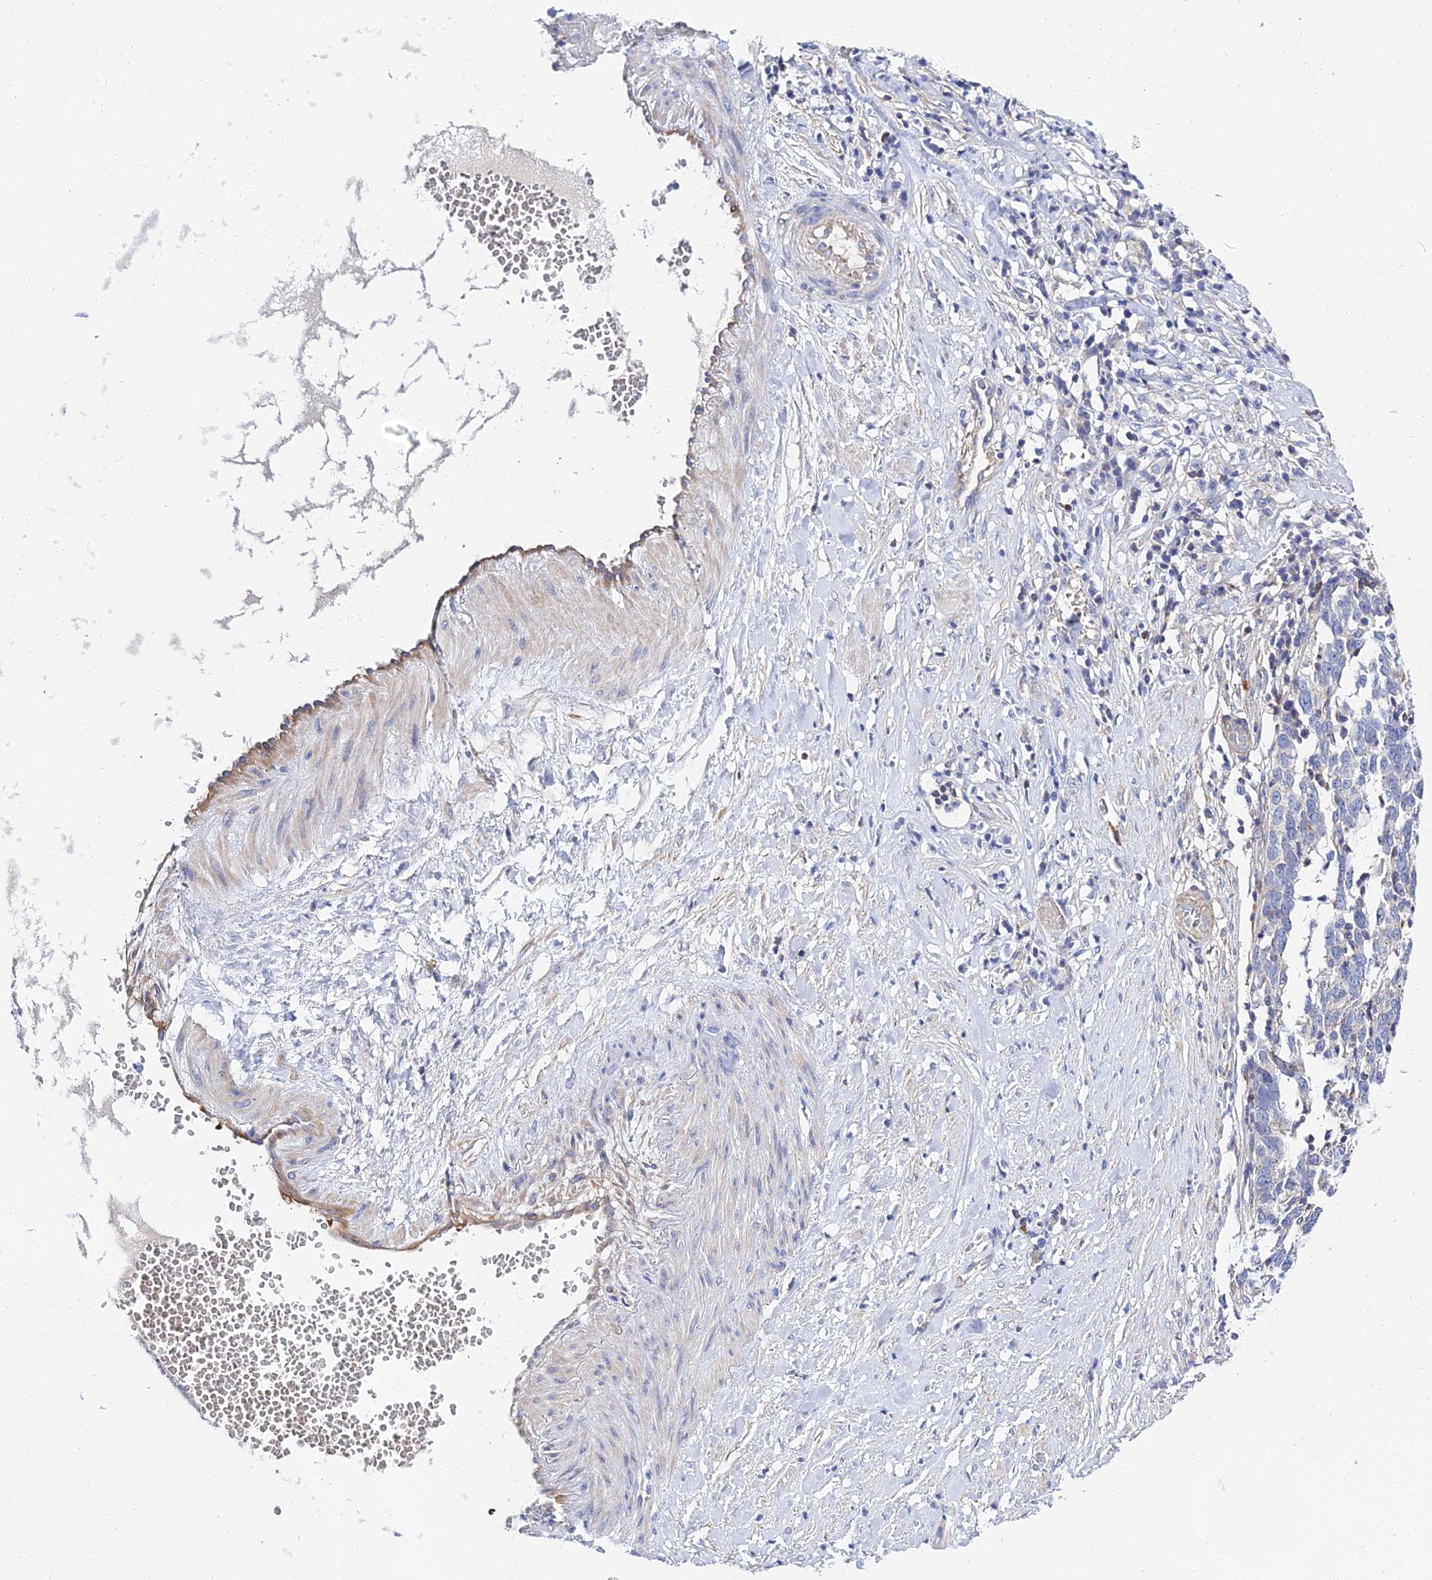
{"staining": {"intensity": "negative", "quantity": "none", "location": "none"}, "tissue": "ovarian cancer", "cell_type": "Tumor cells", "image_type": "cancer", "snomed": [{"axis": "morphology", "description": "Cystadenocarcinoma, serous, NOS"}, {"axis": "topography", "description": "Ovary"}], "caption": "Human ovarian cancer (serous cystadenocarcinoma) stained for a protein using immunohistochemistry (IHC) exhibits no expression in tumor cells.", "gene": "APOBEC3H", "patient": {"sex": "female", "age": 59}}